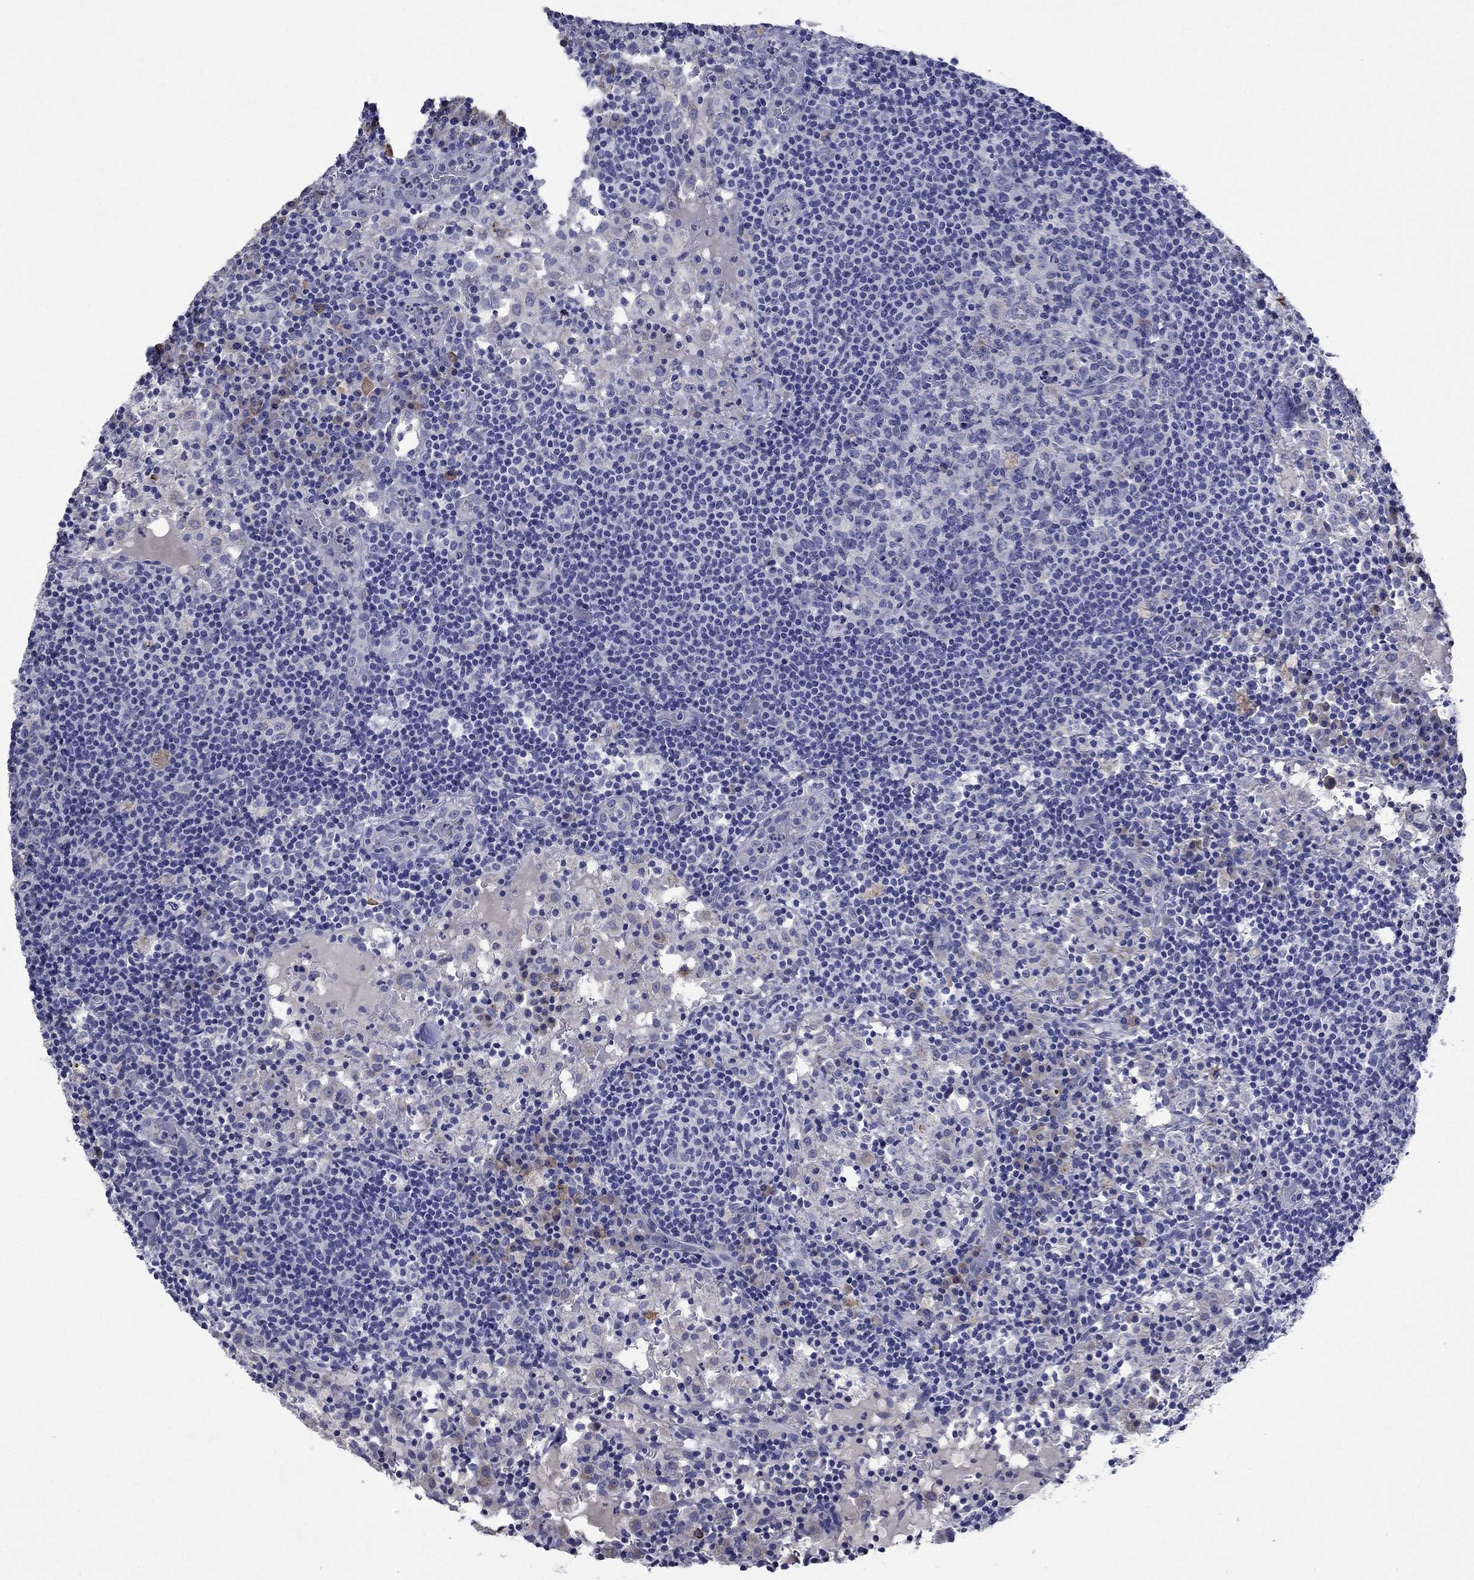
{"staining": {"intensity": "negative", "quantity": "none", "location": "none"}, "tissue": "lymph node", "cell_type": "Germinal center cells", "image_type": "normal", "snomed": [{"axis": "morphology", "description": "Normal tissue, NOS"}, {"axis": "topography", "description": "Lymph node"}], "caption": "Immunohistochemistry of benign human lymph node demonstrates no staining in germinal center cells.", "gene": "SULT2B1", "patient": {"sex": "male", "age": 62}}